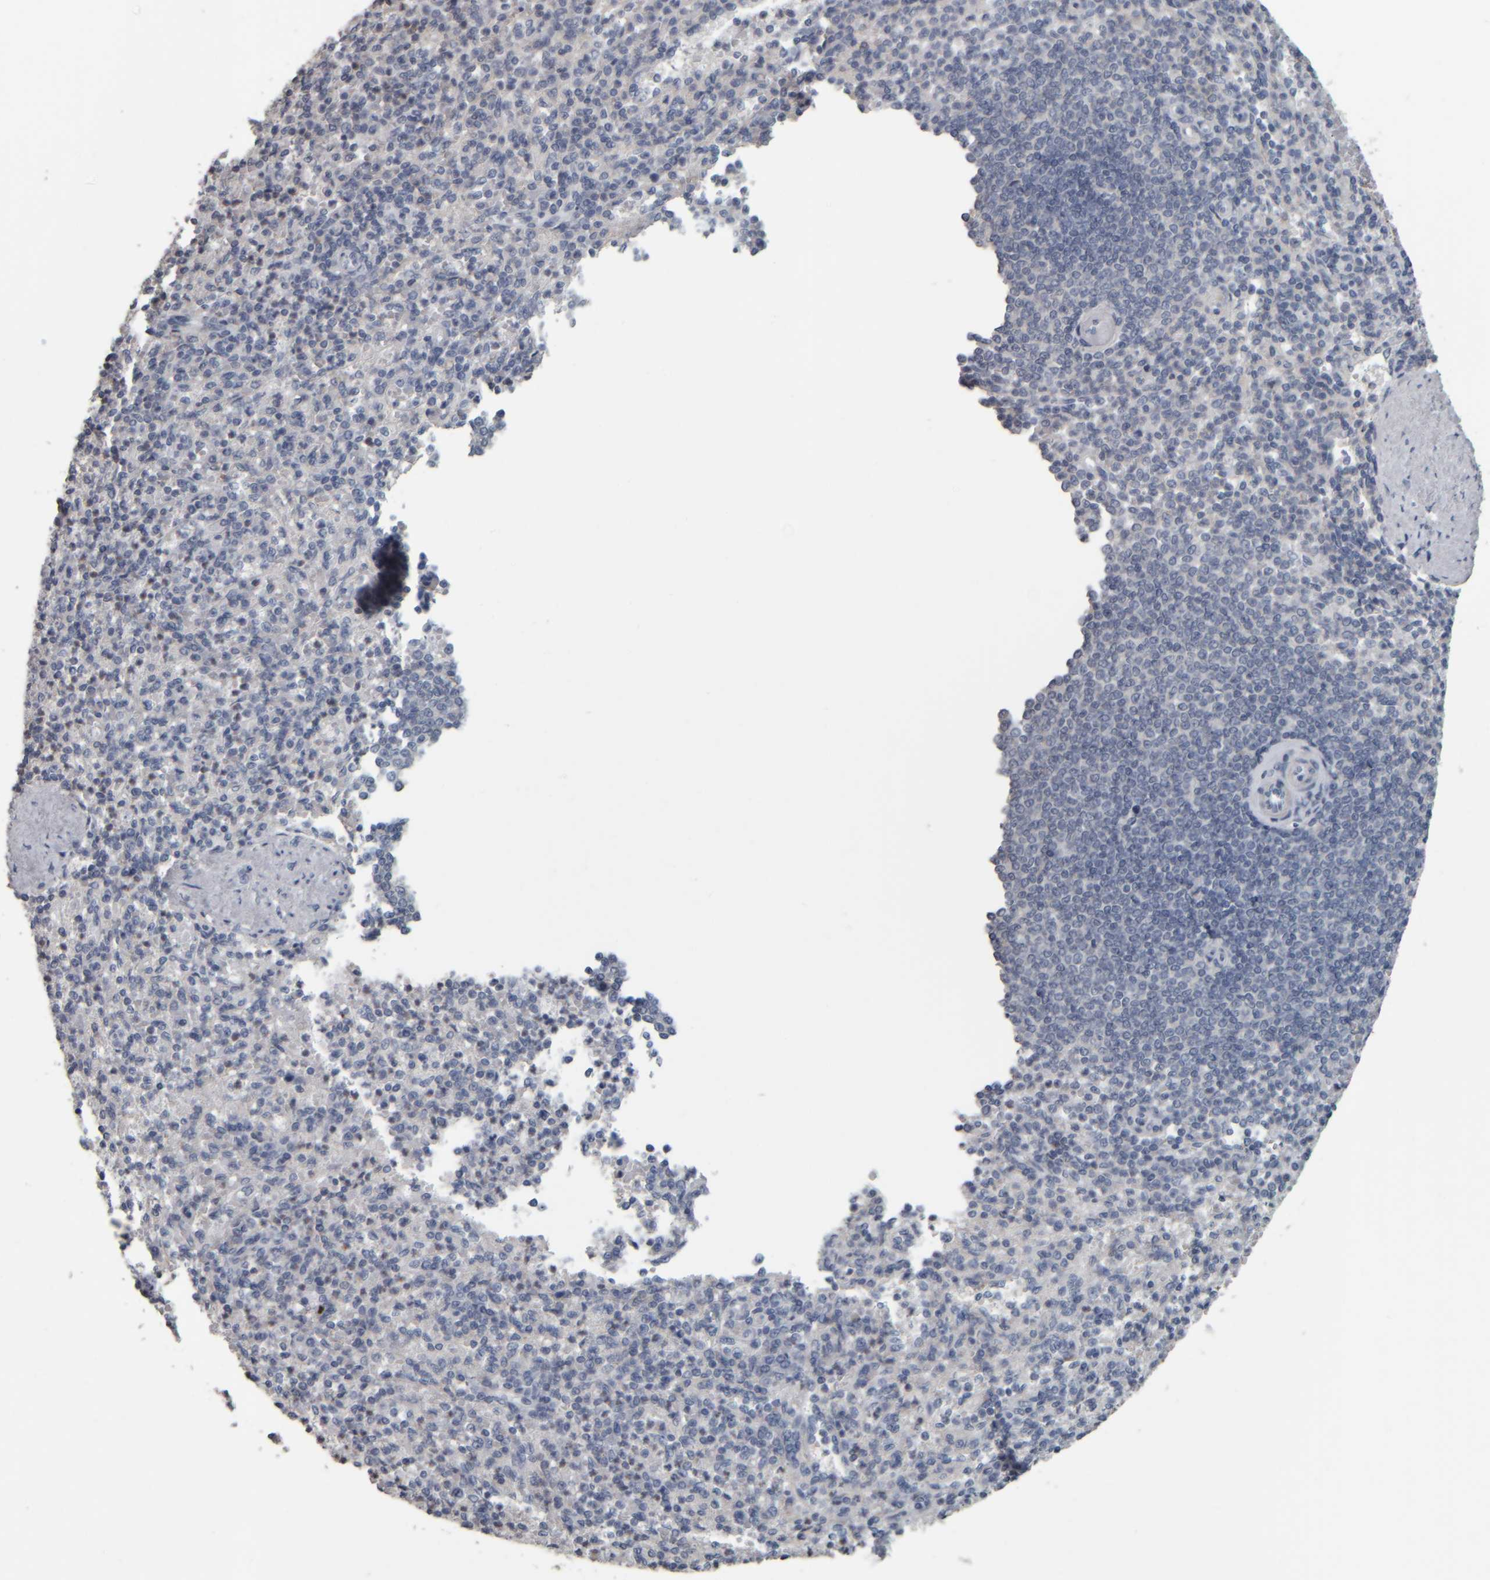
{"staining": {"intensity": "negative", "quantity": "none", "location": "none"}, "tissue": "spleen", "cell_type": "Cells in red pulp", "image_type": "normal", "snomed": [{"axis": "morphology", "description": "Normal tissue, NOS"}, {"axis": "topography", "description": "Spleen"}], "caption": "An immunohistochemistry (IHC) micrograph of benign spleen is shown. There is no staining in cells in red pulp of spleen. Brightfield microscopy of immunohistochemistry (IHC) stained with DAB (3,3'-diaminobenzidine) (brown) and hematoxylin (blue), captured at high magnification.", "gene": "CAVIN4", "patient": {"sex": "female", "age": 74}}